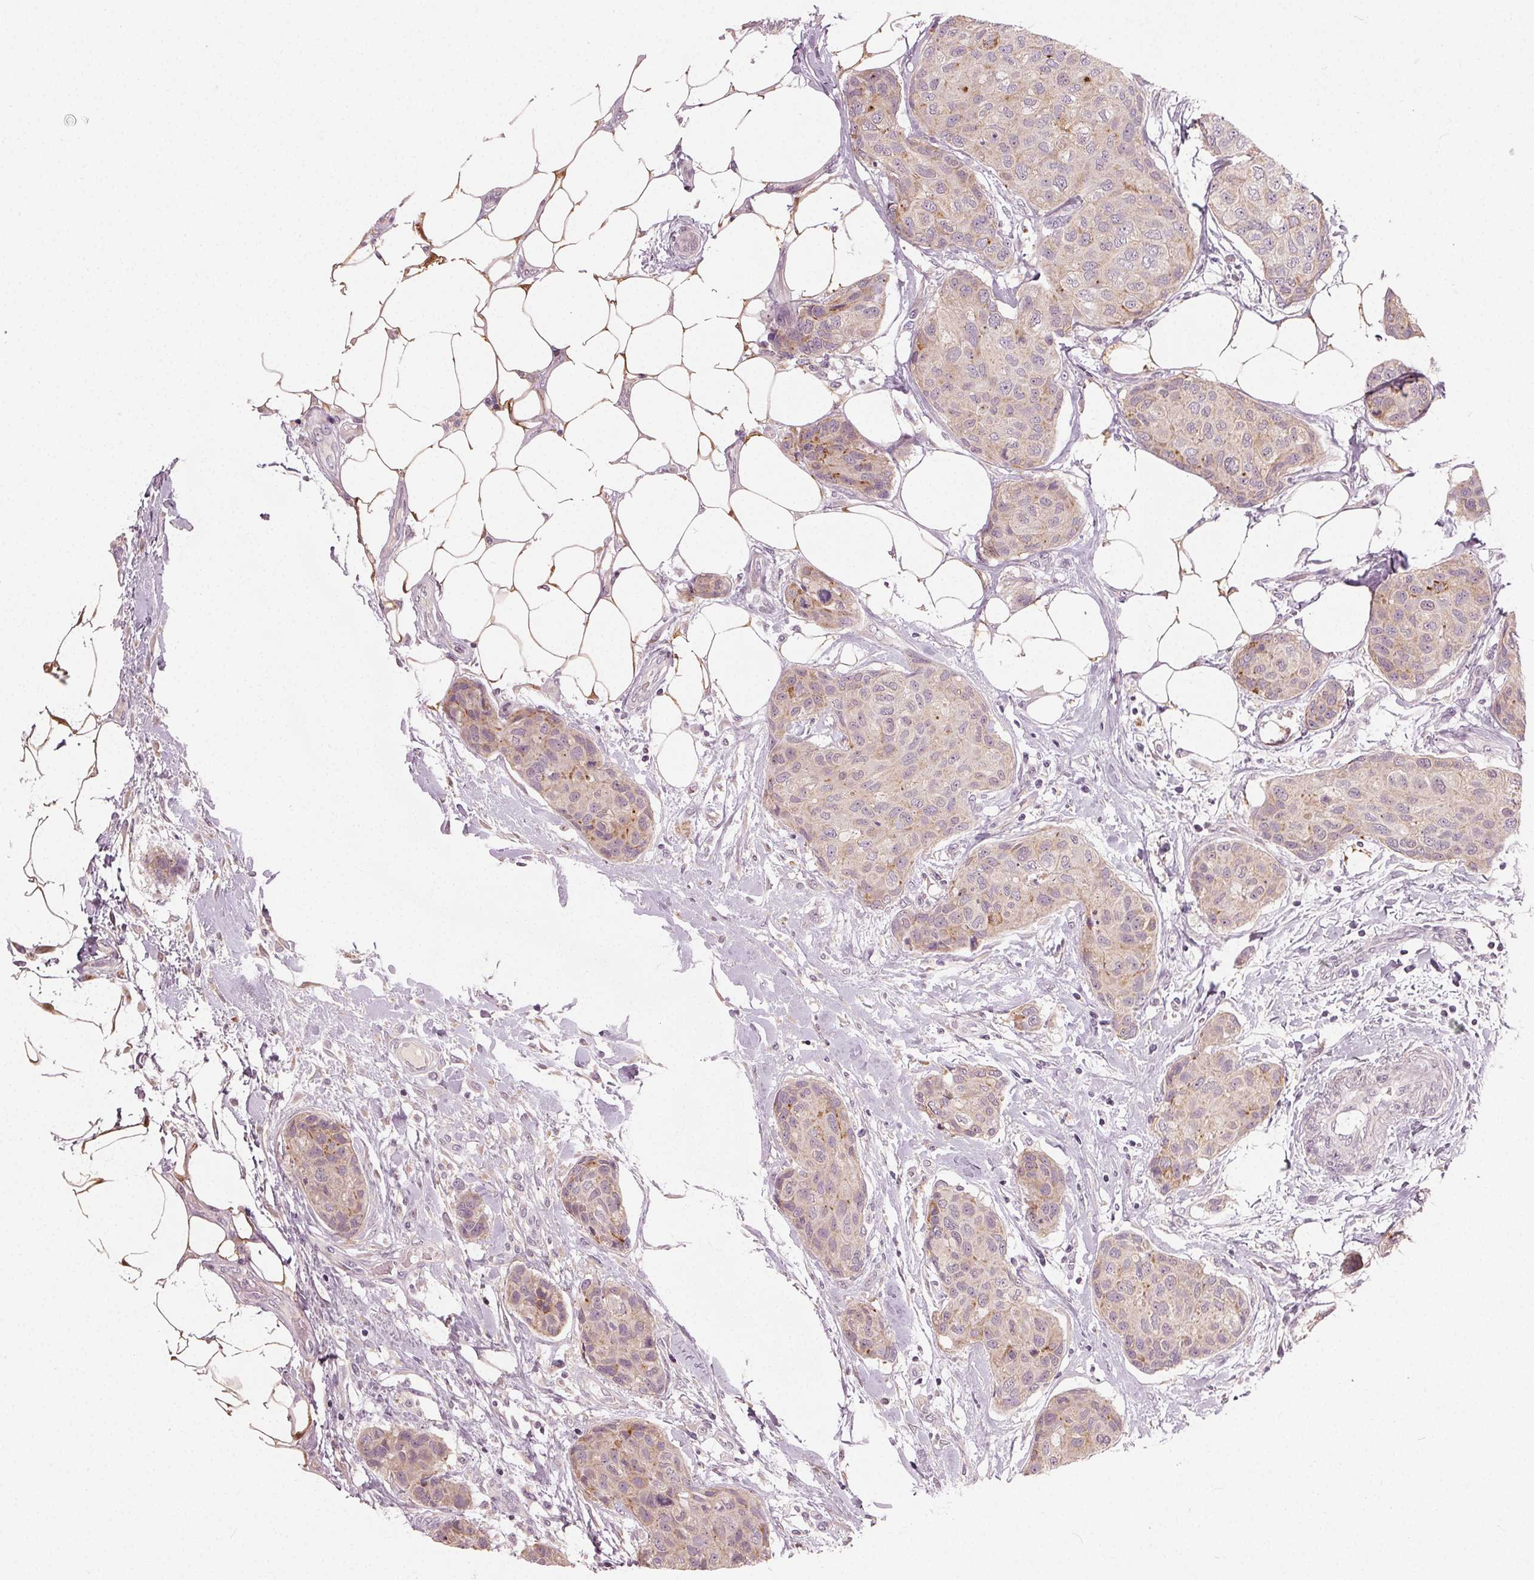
{"staining": {"intensity": "moderate", "quantity": "<25%", "location": "cytoplasmic/membranous"}, "tissue": "breast cancer", "cell_type": "Tumor cells", "image_type": "cancer", "snomed": [{"axis": "morphology", "description": "Duct carcinoma"}, {"axis": "topography", "description": "Breast"}], "caption": "The histopathology image displays immunohistochemical staining of breast intraductal carcinoma. There is moderate cytoplasmic/membranous expression is appreciated in approximately <25% of tumor cells.", "gene": "ZNF605", "patient": {"sex": "female", "age": 80}}